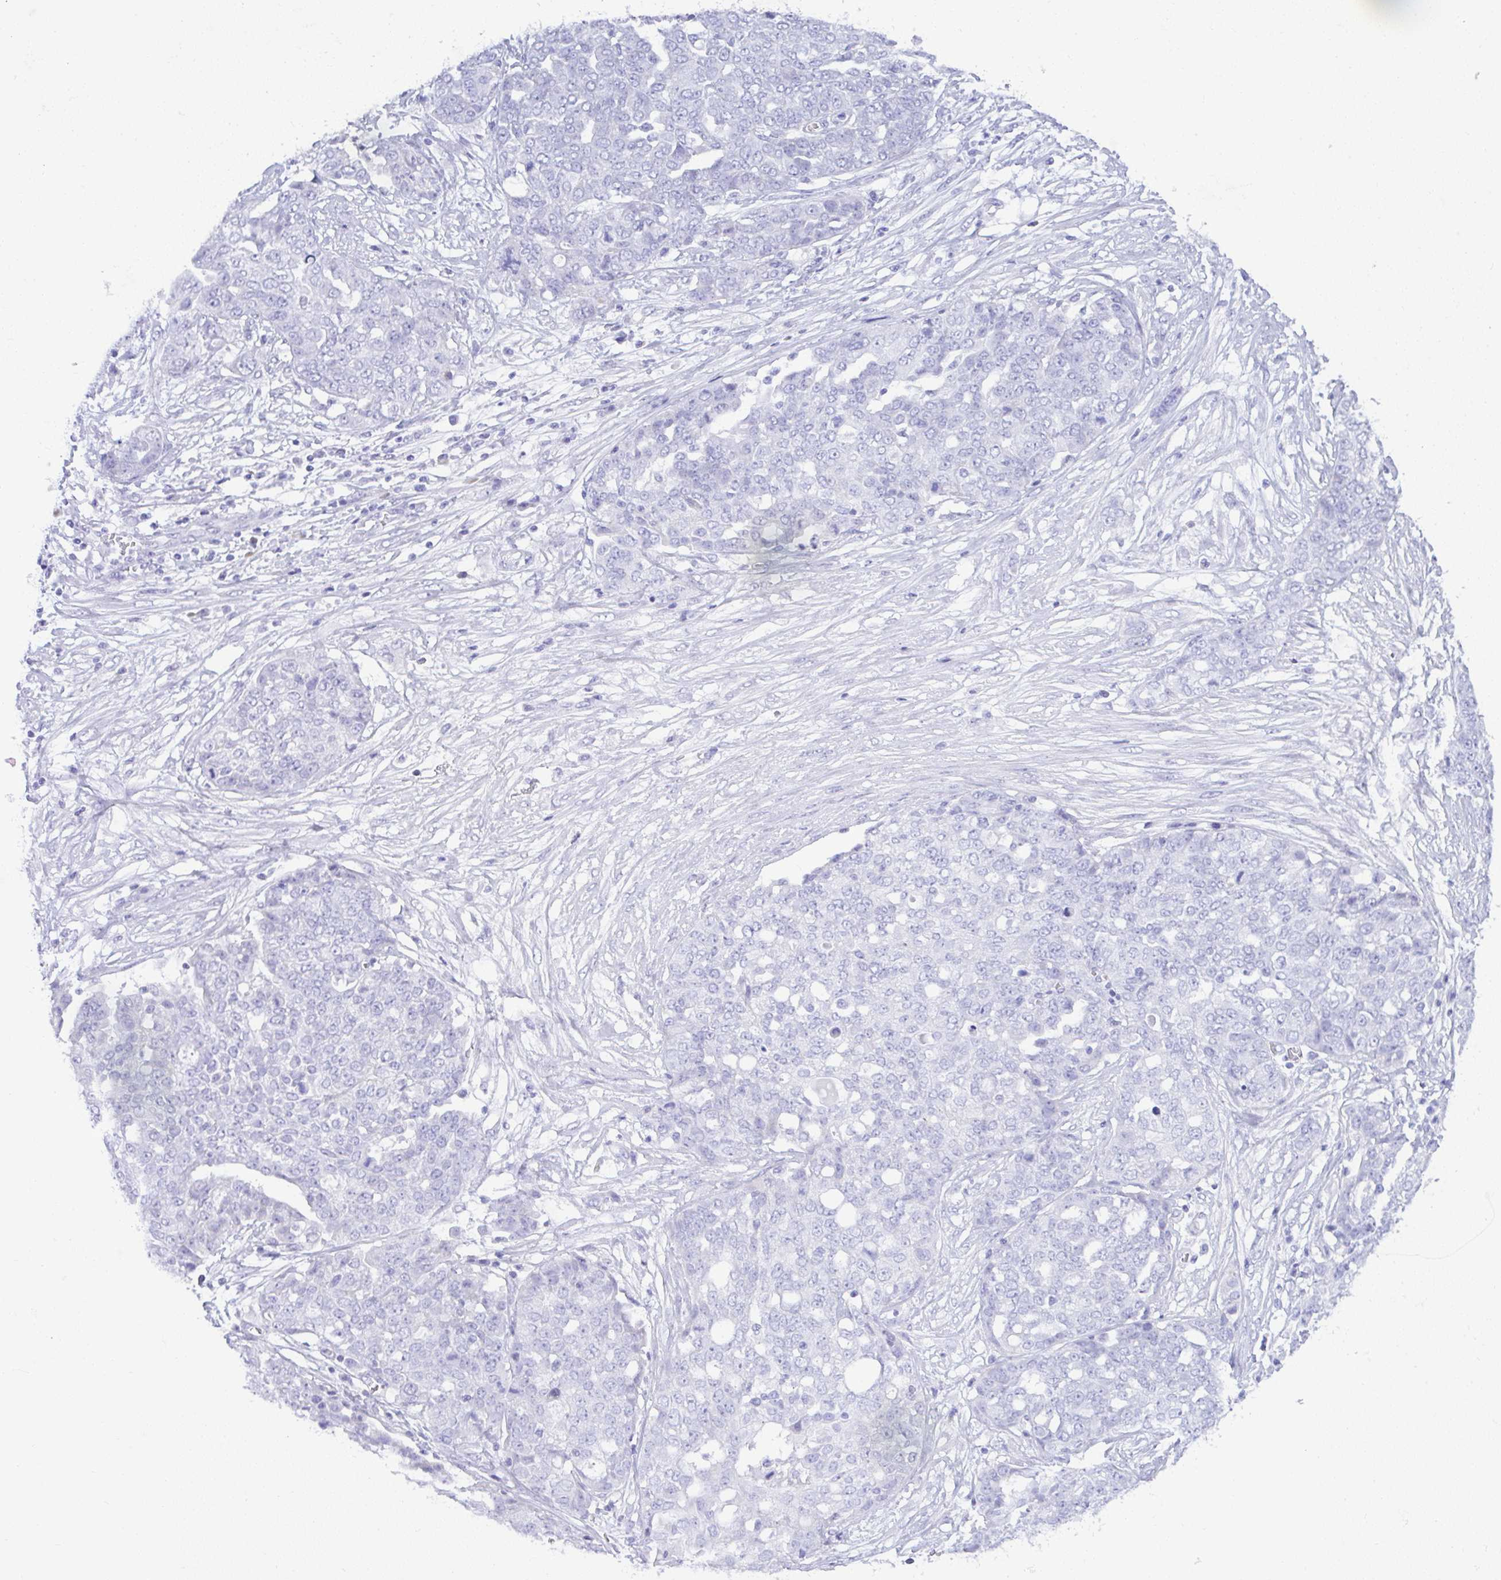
{"staining": {"intensity": "negative", "quantity": "none", "location": "none"}, "tissue": "ovarian cancer", "cell_type": "Tumor cells", "image_type": "cancer", "snomed": [{"axis": "morphology", "description": "Cystadenocarcinoma, serous, NOS"}, {"axis": "topography", "description": "Soft tissue"}, {"axis": "topography", "description": "Ovary"}], "caption": "The immunohistochemistry (IHC) micrograph has no significant positivity in tumor cells of ovarian cancer (serous cystadenocarcinoma) tissue.", "gene": "SEL1L2", "patient": {"sex": "female", "age": 57}}